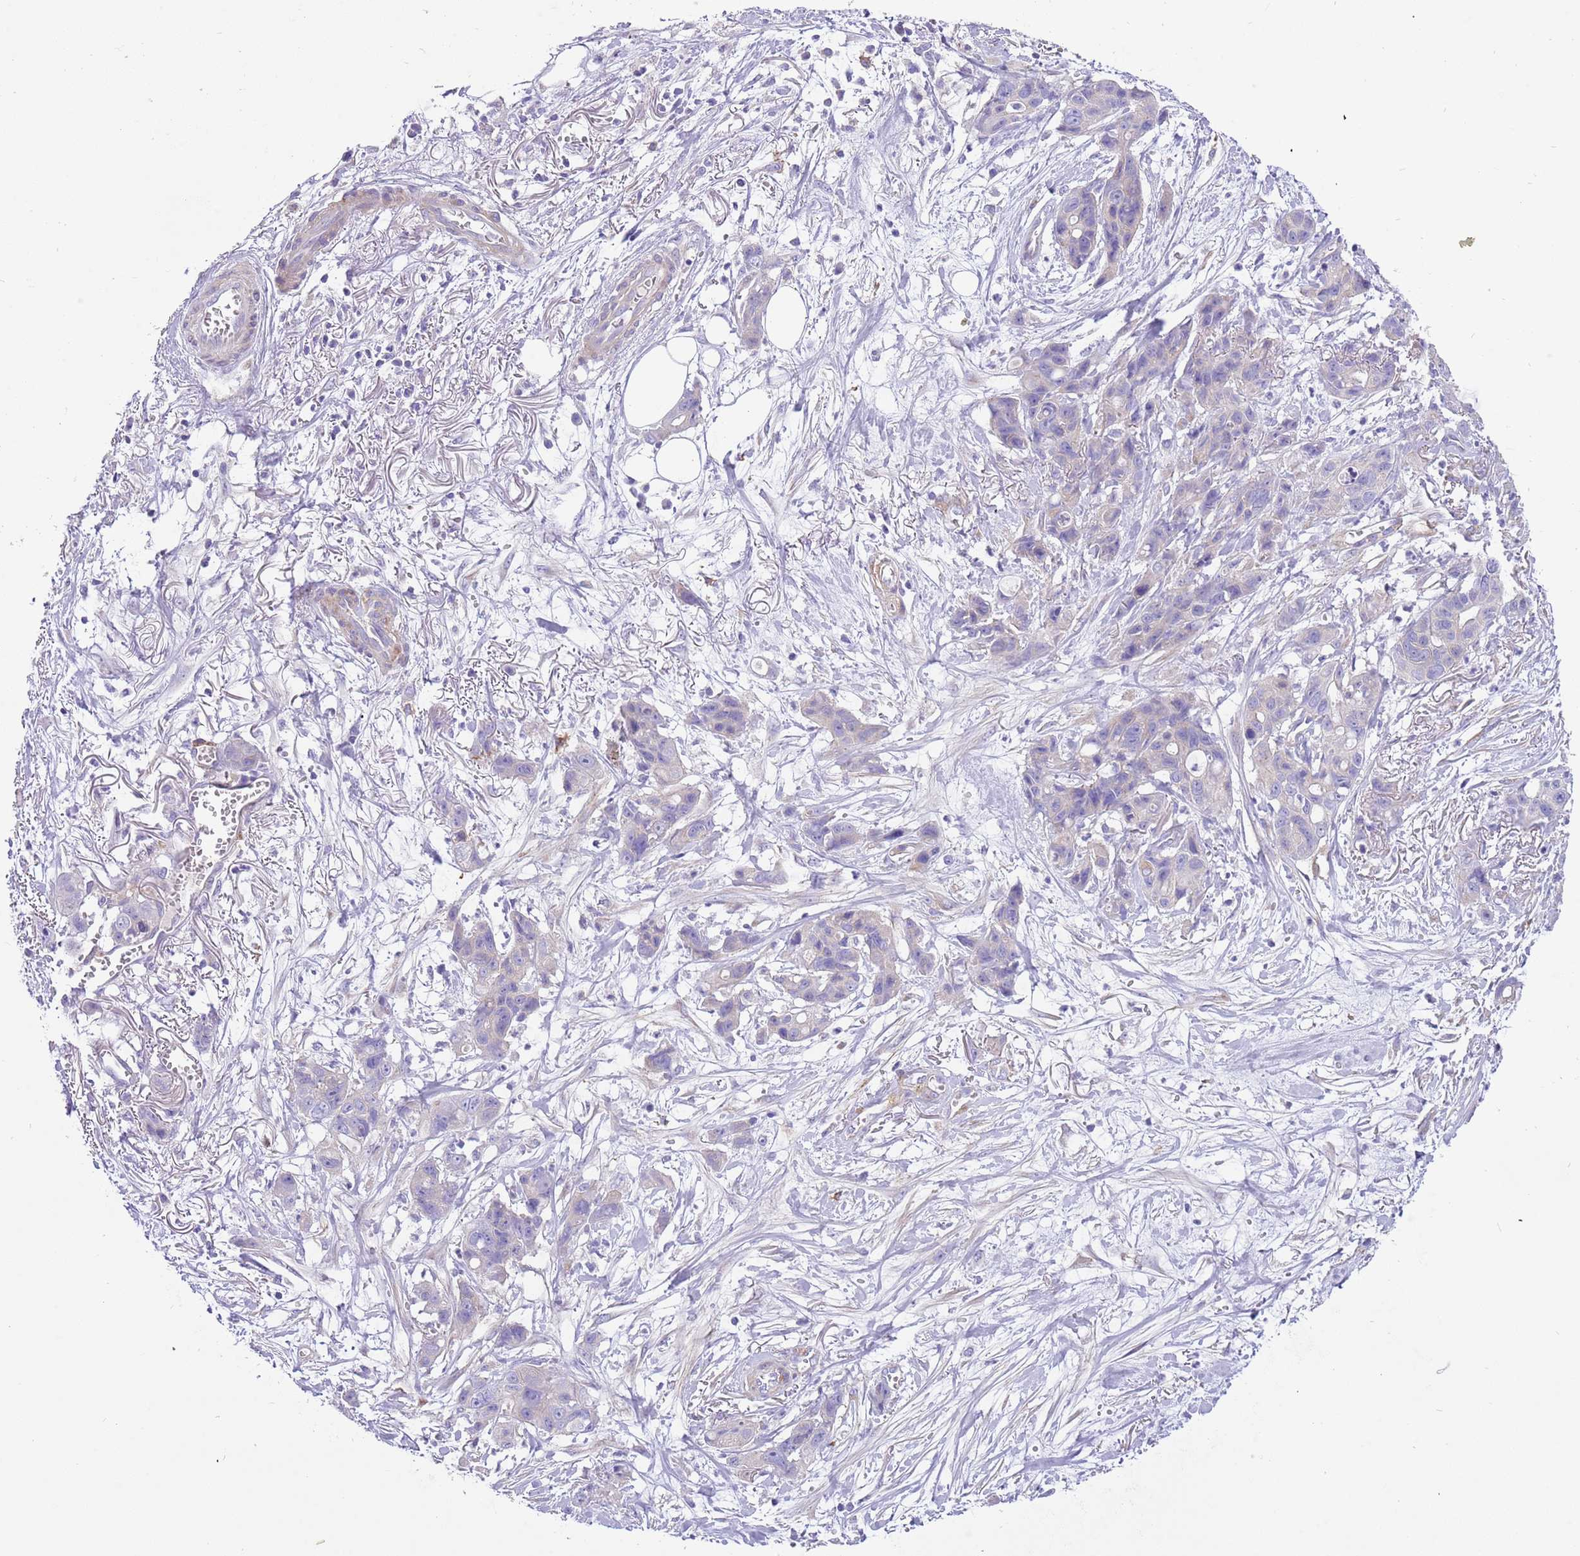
{"staining": {"intensity": "negative", "quantity": "none", "location": "none"}, "tissue": "ovarian cancer", "cell_type": "Tumor cells", "image_type": "cancer", "snomed": [{"axis": "morphology", "description": "Cystadenocarcinoma, mucinous, NOS"}, {"axis": "topography", "description": "Ovary"}], "caption": "Immunohistochemistry (IHC) of ovarian mucinous cystadenocarcinoma displays no expression in tumor cells. (DAB IHC, high magnification).", "gene": "SERINC3", "patient": {"sex": "female", "age": 70}}